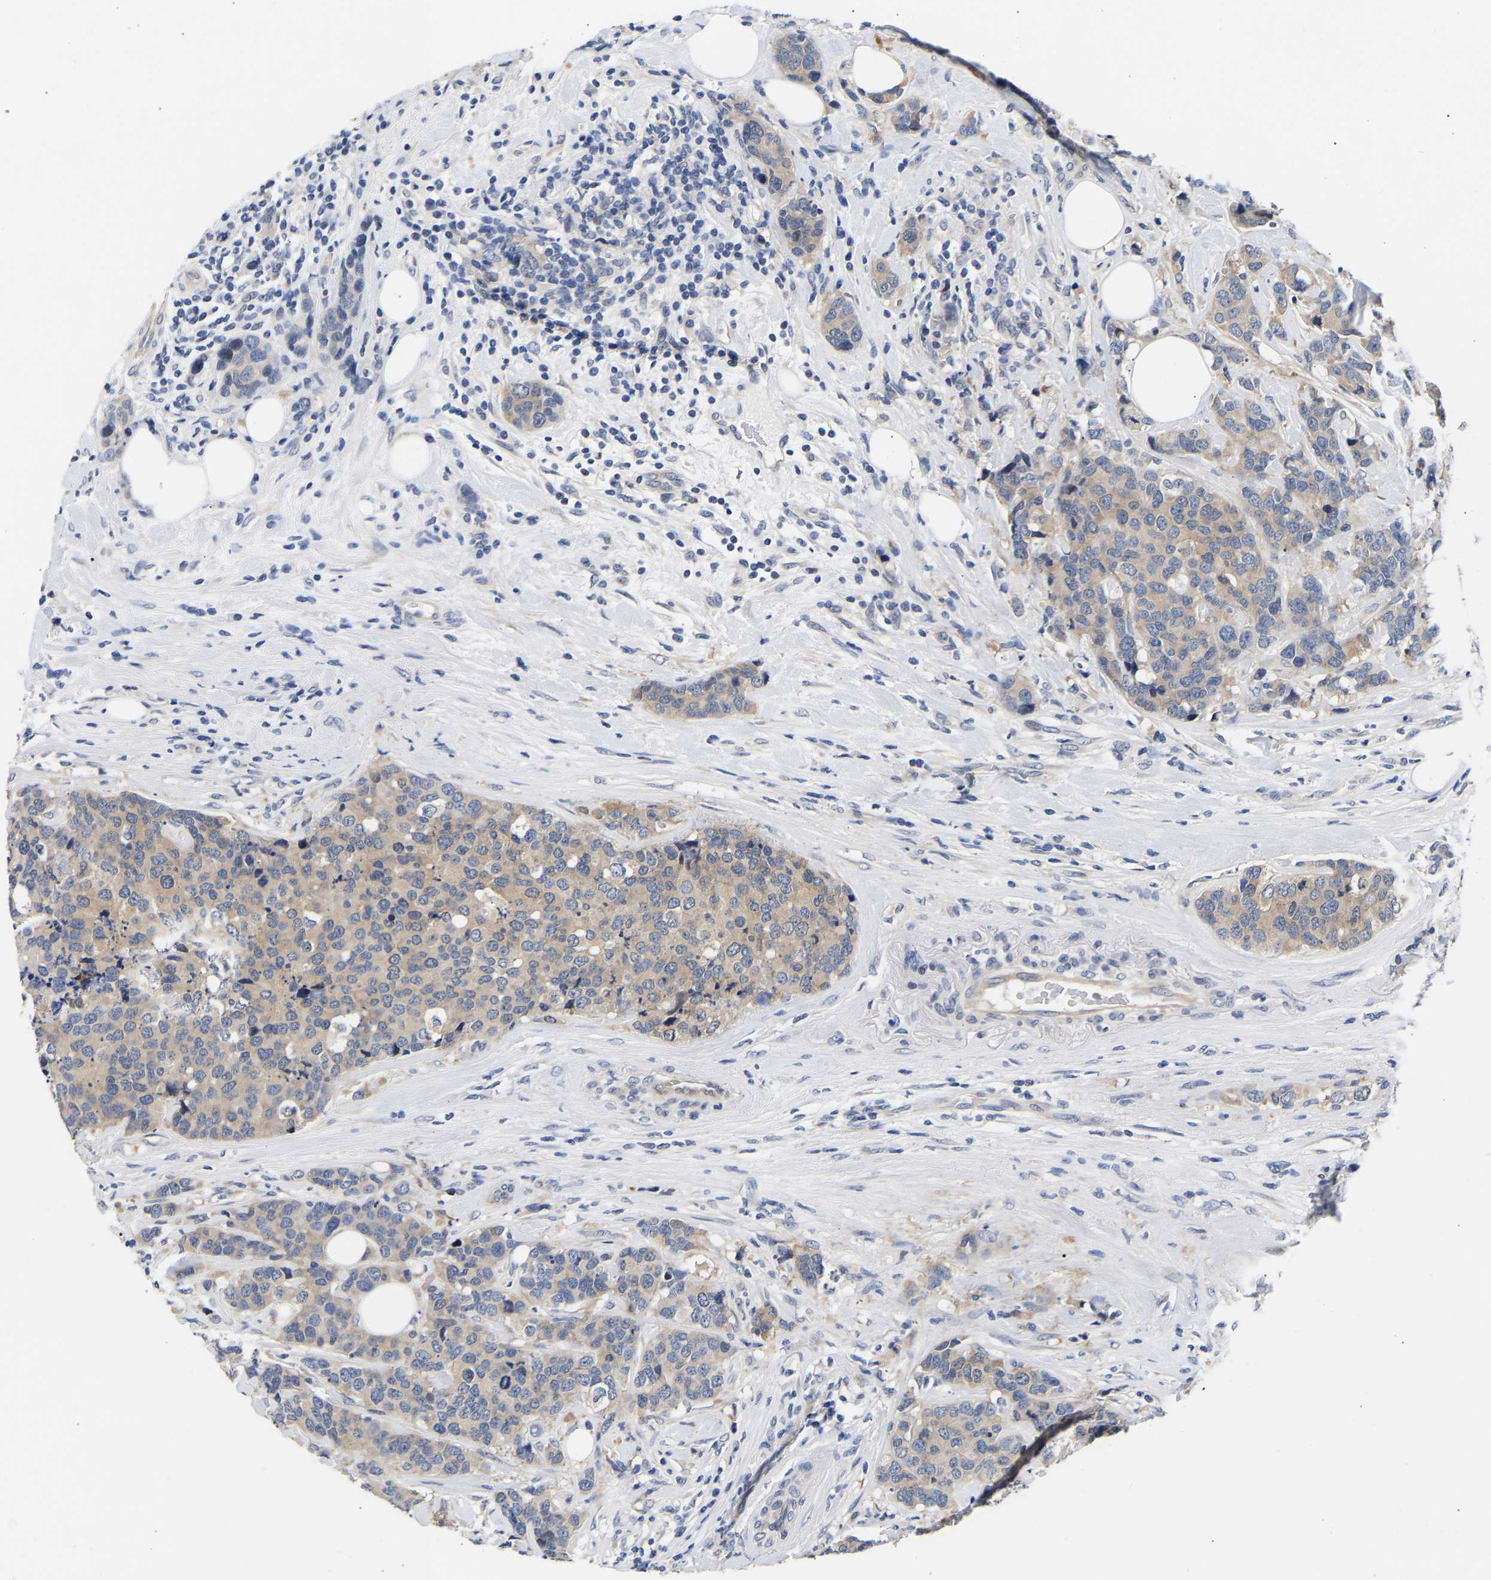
{"staining": {"intensity": "weak", "quantity": "25%-75%", "location": "cytoplasmic/membranous"}, "tissue": "breast cancer", "cell_type": "Tumor cells", "image_type": "cancer", "snomed": [{"axis": "morphology", "description": "Lobular carcinoma"}, {"axis": "topography", "description": "Breast"}], "caption": "About 25%-75% of tumor cells in human lobular carcinoma (breast) reveal weak cytoplasmic/membranous protein staining as visualized by brown immunohistochemical staining.", "gene": "CCDC6", "patient": {"sex": "female", "age": 59}}